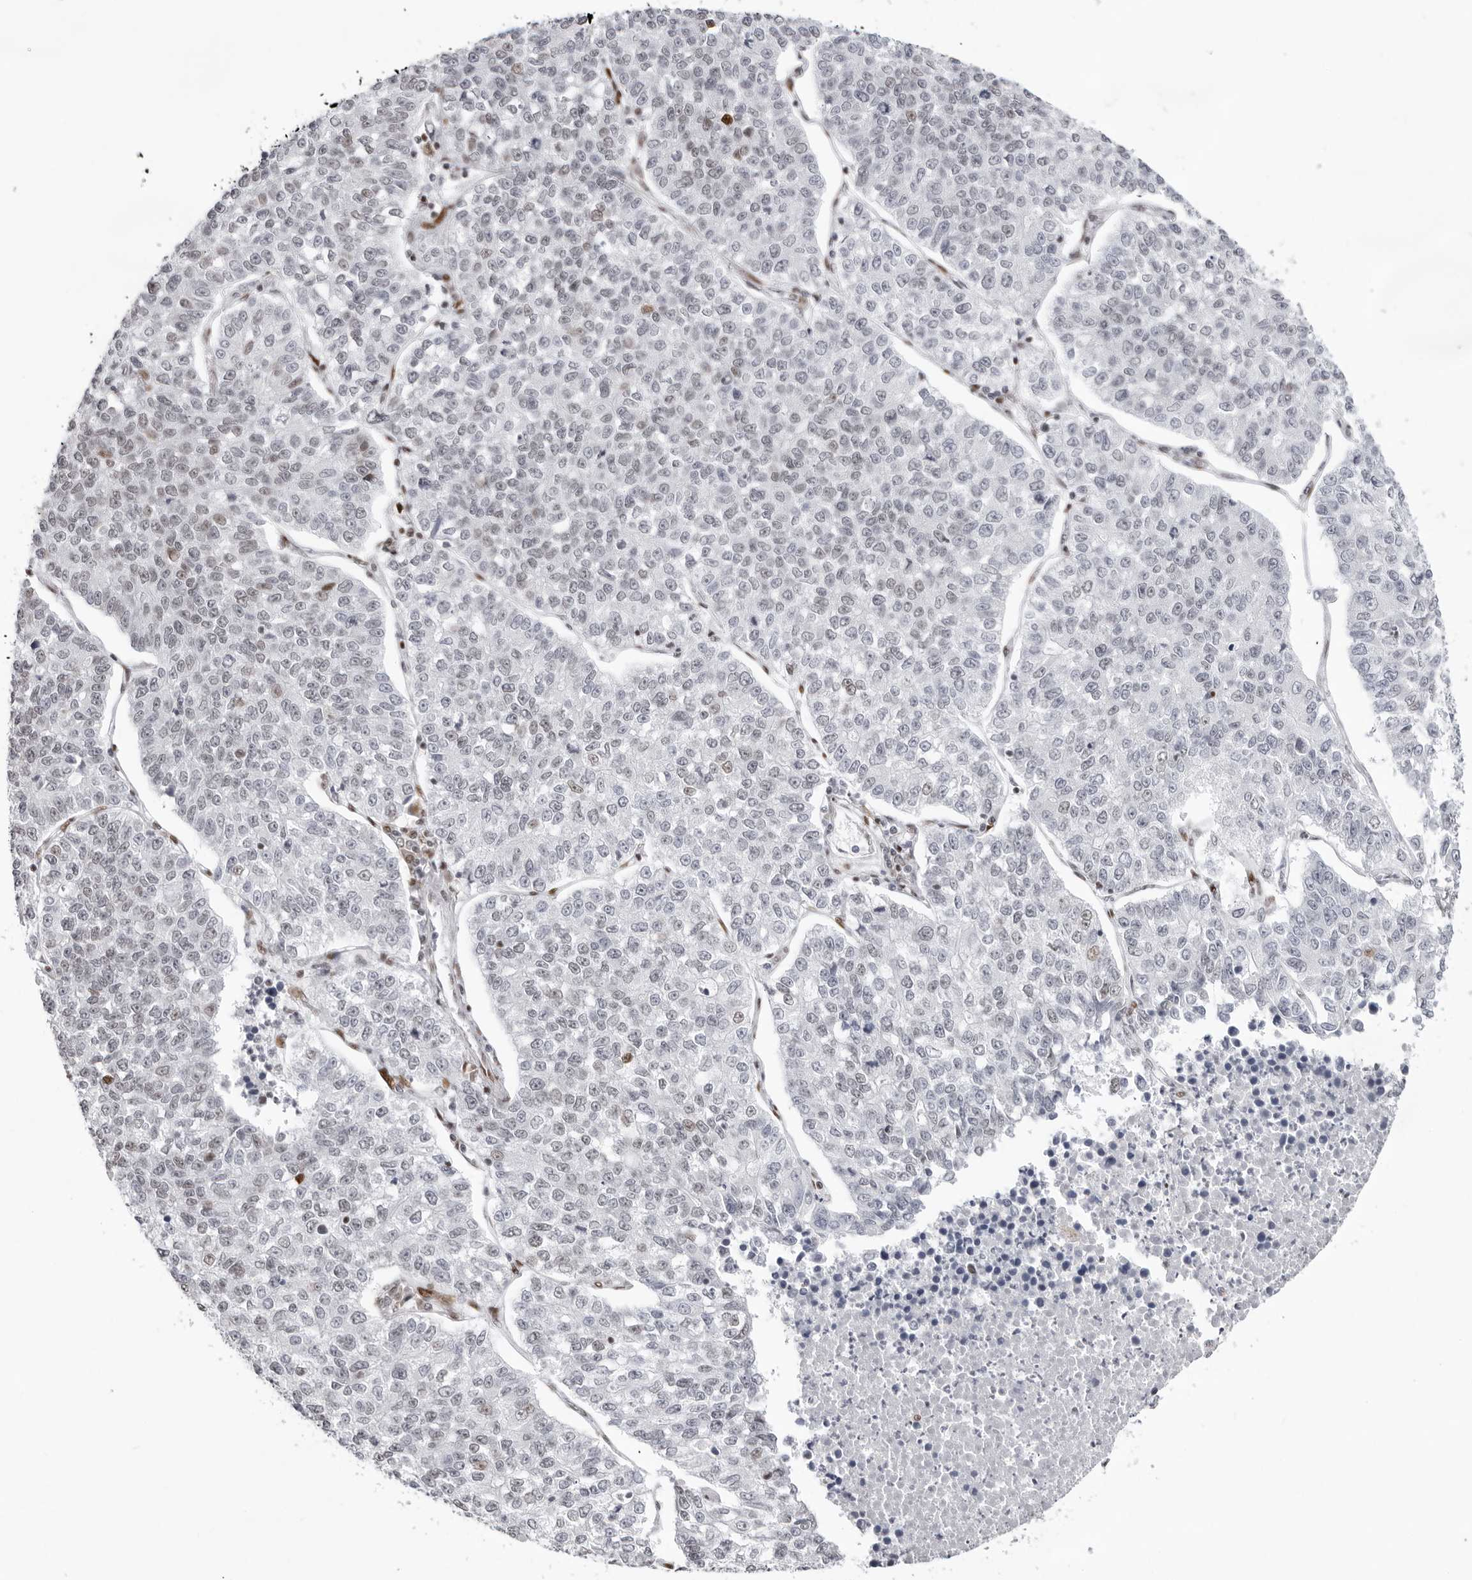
{"staining": {"intensity": "negative", "quantity": "none", "location": "none"}, "tissue": "lung cancer", "cell_type": "Tumor cells", "image_type": "cancer", "snomed": [{"axis": "morphology", "description": "Adenocarcinoma, NOS"}, {"axis": "topography", "description": "Lung"}], "caption": "Immunohistochemistry of human adenocarcinoma (lung) reveals no staining in tumor cells.", "gene": "NTPCR", "patient": {"sex": "male", "age": 49}}